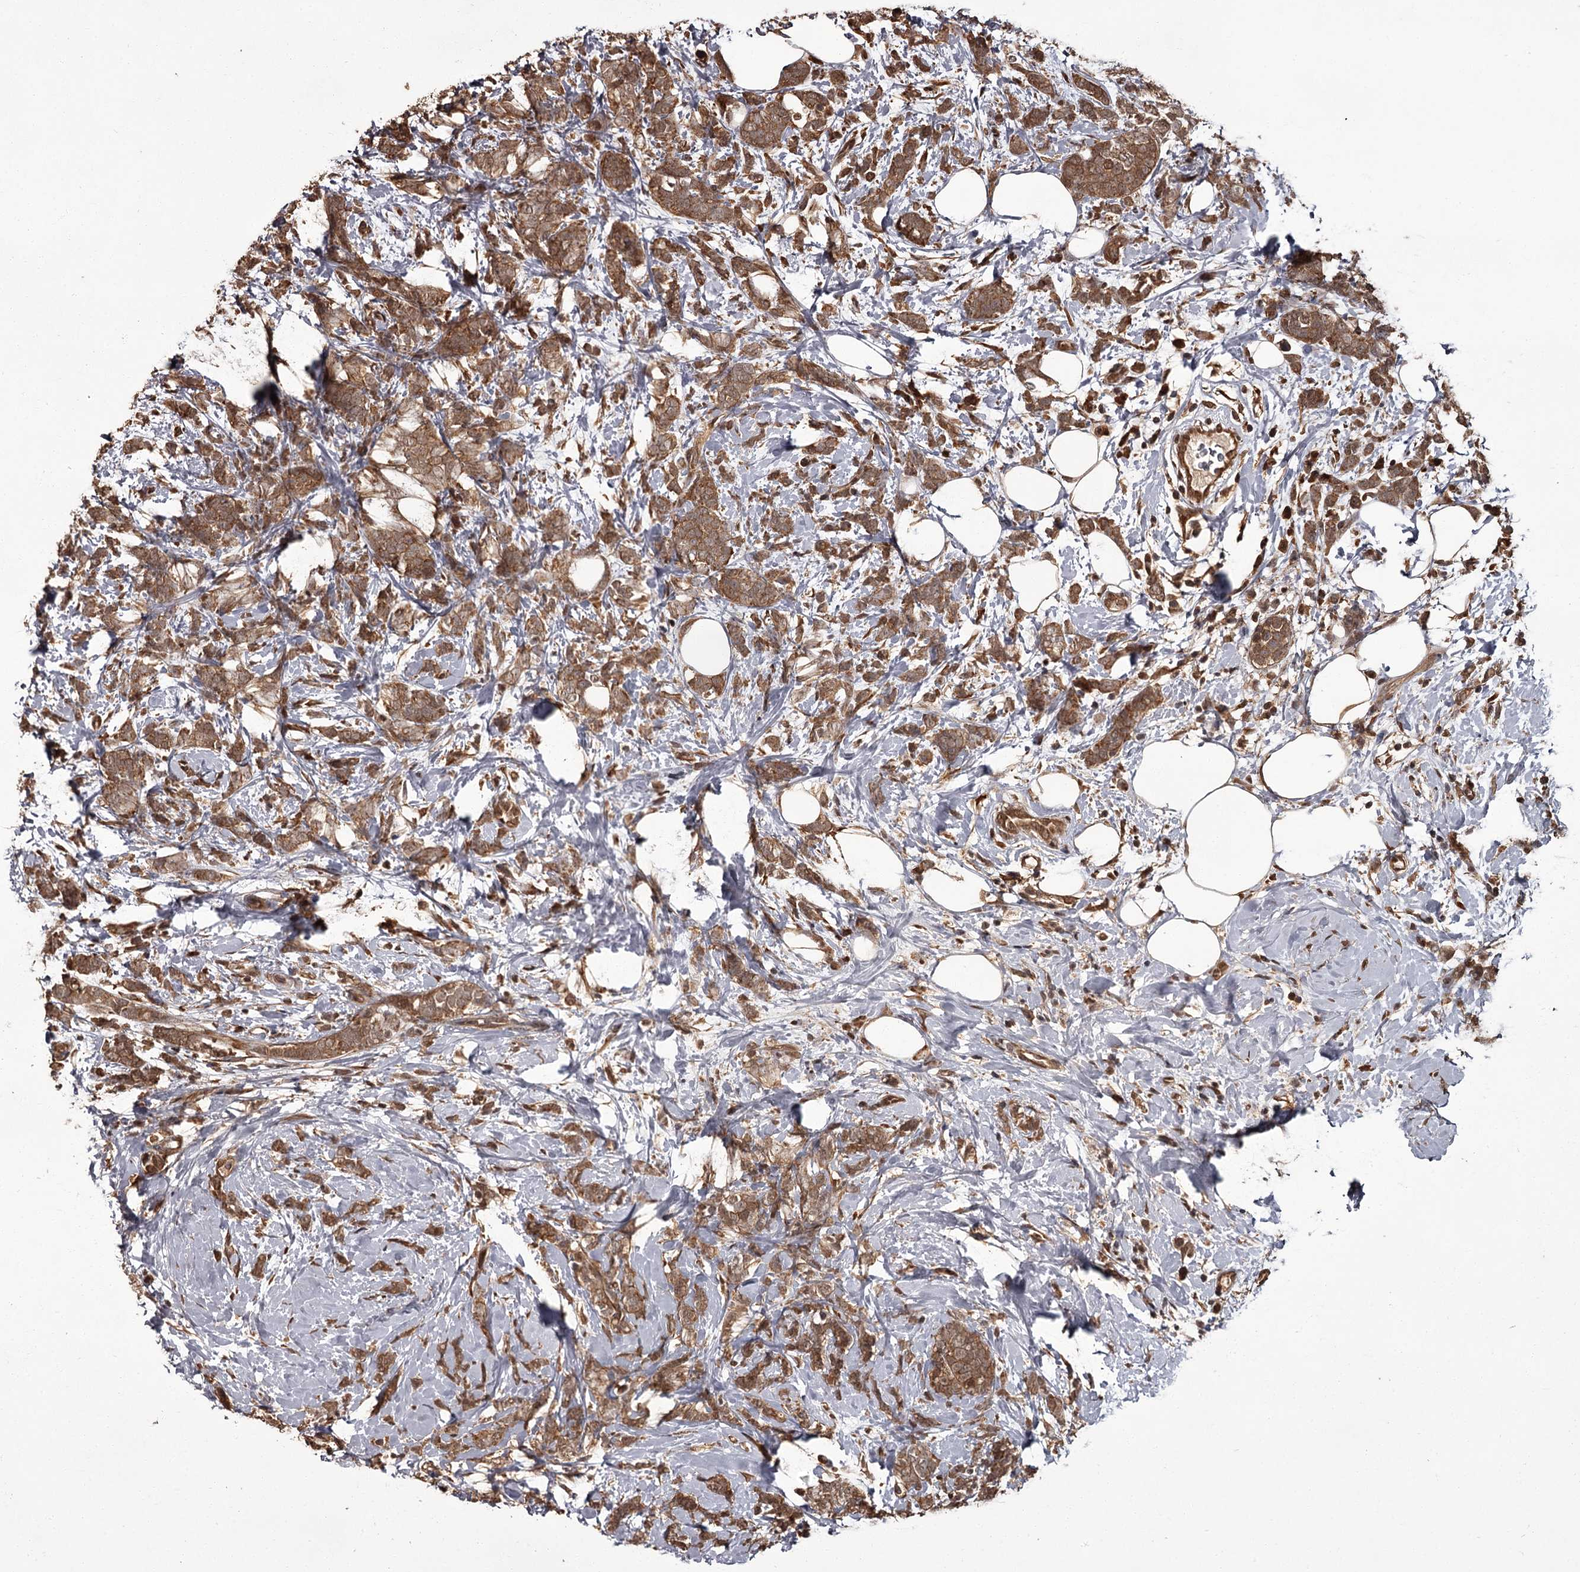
{"staining": {"intensity": "moderate", "quantity": ">75%", "location": "cytoplasmic/membranous,nuclear"}, "tissue": "breast cancer", "cell_type": "Tumor cells", "image_type": "cancer", "snomed": [{"axis": "morphology", "description": "Lobular carcinoma"}, {"axis": "topography", "description": "Breast"}], "caption": "This histopathology image reveals breast lobular carcinoma stained with immunohistochemistry to label a protein in brown. The cytoplasmic/membranous and nuclear of tumor cells show moderate positivity for the protein. Nuclei are counter-stained blue.", "gene": "NPRL2", "patient": {"sex": "female", "age": 58}}